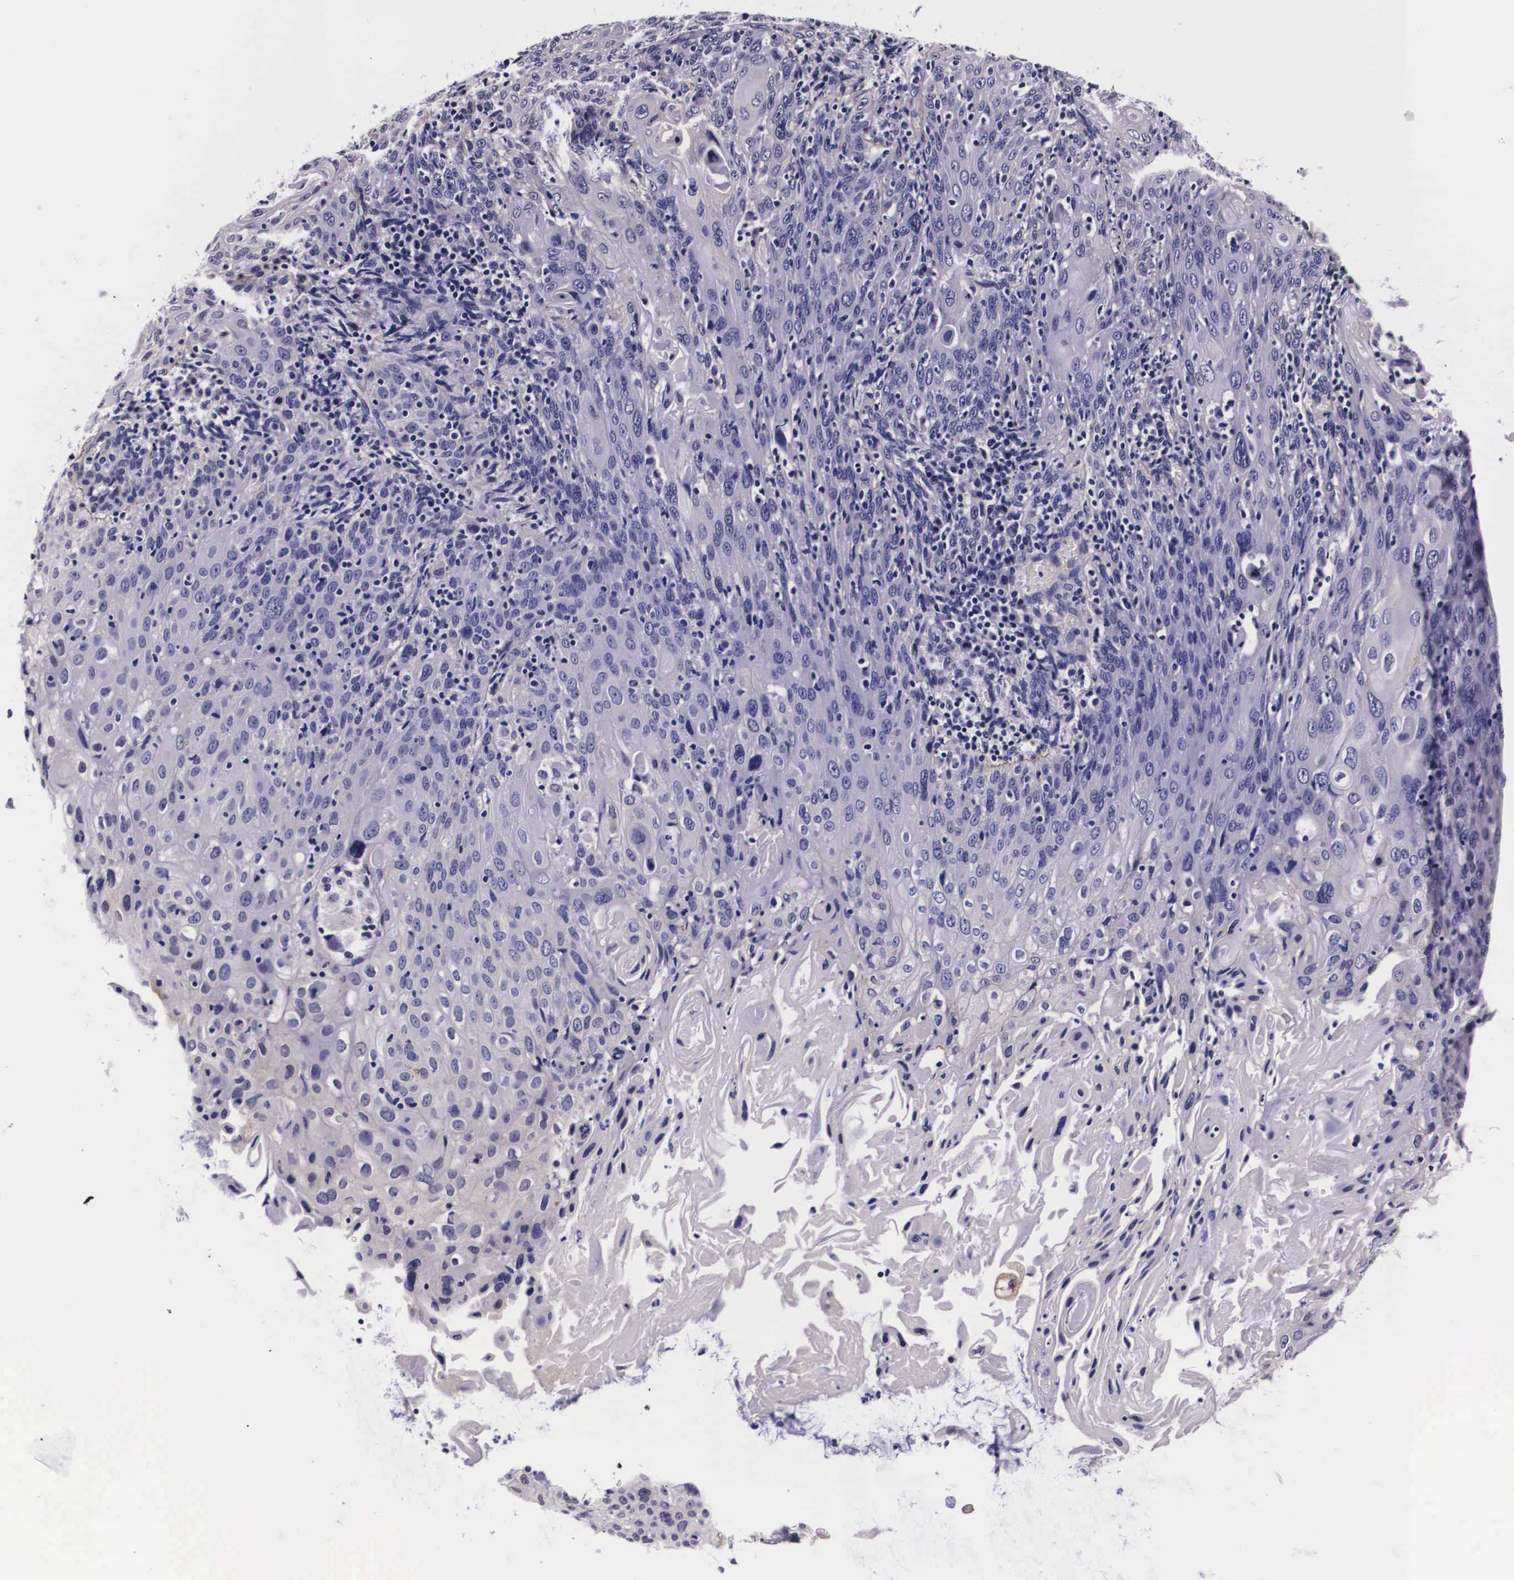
{"staining": {"intensity": "weak", "quantity": "<25%", "location": "cytoplasmic/membranous"}, "tissue": "cervical cancer", "cell_type": "Tumor cells", "image_type": "cancer", "snomed": [{"axis": "morphology", "description": "Squamous cell carcinoma, NOS"}, {"axis": "topography", "description": "Cervix"}], "caption": "High power microscopy micrograph of an immunohistochemistry (IHC) histopathology image of cervical cancer (squamous cell carcinoma), revealing no significant expression in tumor cells. Brightfield microscopy of immunohistochemistry (IHC) stained with DAB (3,3'-diaminobenzidine) (brown) and hematoxylin (blue), captured at high magnification.", "gene": "PHETA2", "patient": {"sex": "female", "age": 54}}